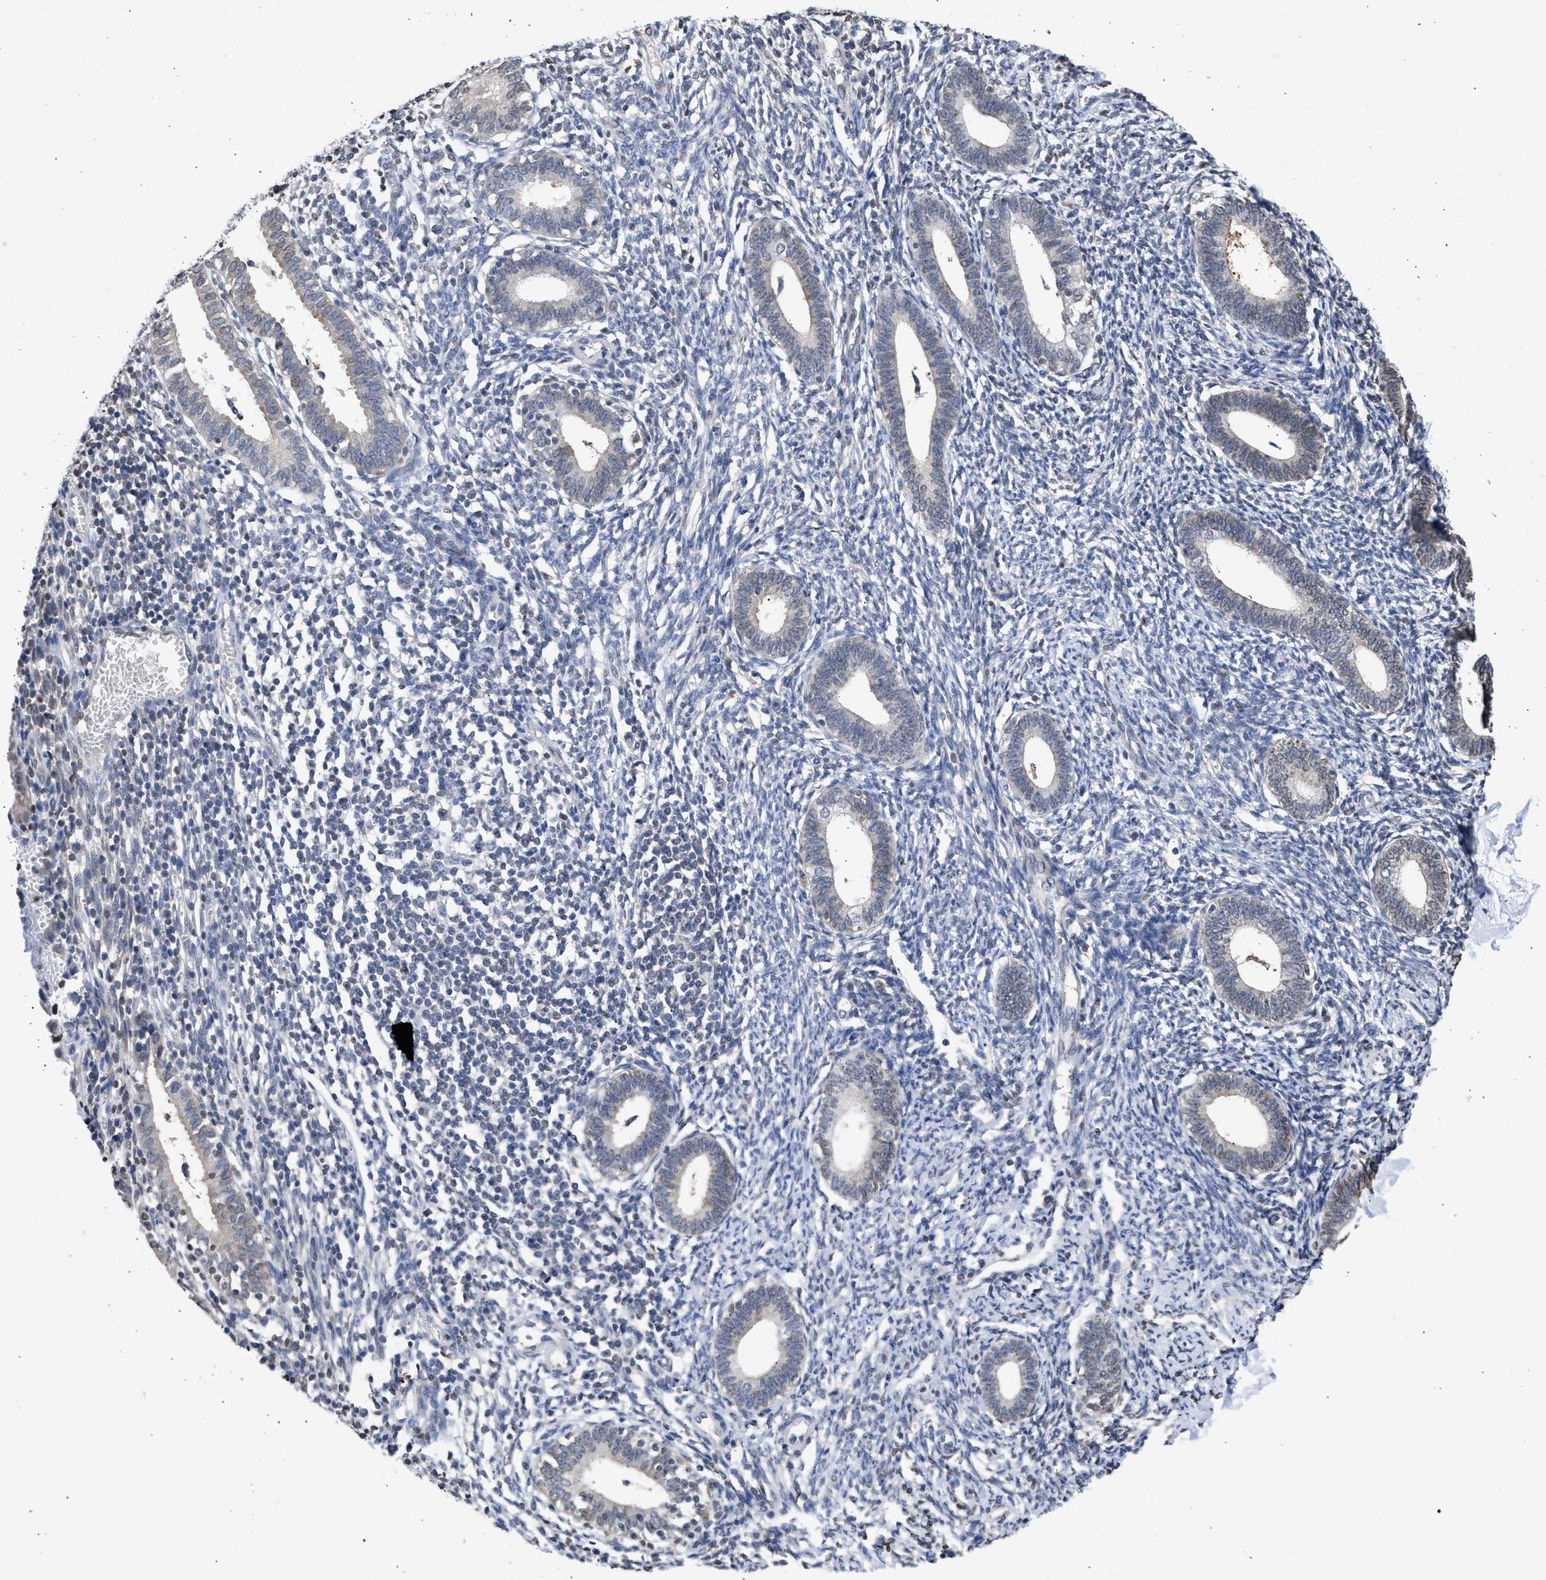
{"staining": {"intensity": "negative", "quantity": "none", "location": "none"}, "tissue": "endometrium", "cell_type": "Cells in endometrial stroma", "image_type": "normal", "snomed": [{"axis": "morphology", "description": "Normal tissue, NOS"}, {"axis": "topography", "description": "Endometrium"}], "caption": "Image shows no protein expression in cells in endometrial stroma of unremarkable endometrium. (DAB (3,3'-diaminobenzidine) IHC, high magnification).", "gene": "NUP35", "patient": {"sex": "female", "age": 41}}